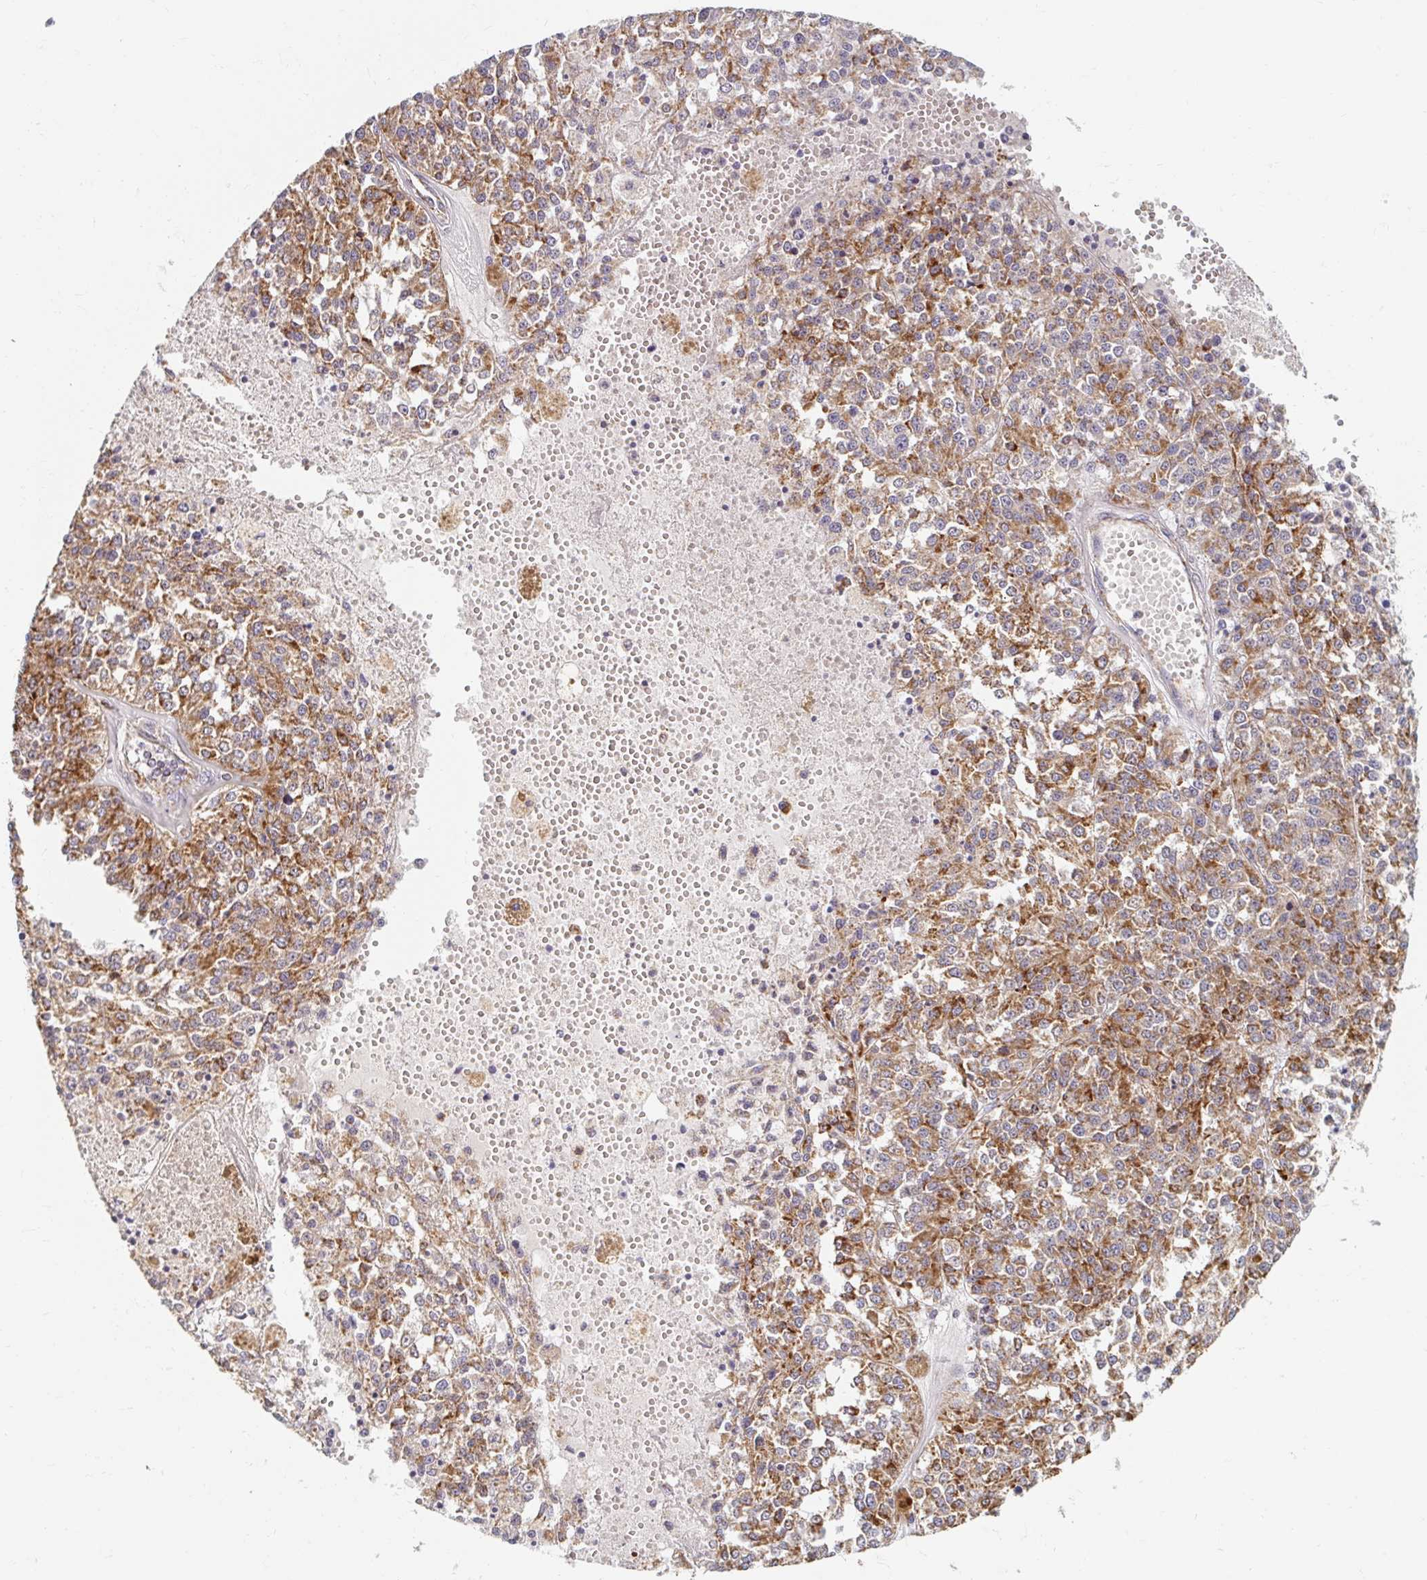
{"staining": {"intensity": "moderate", "quantity": ">75%", "location": "cytoplasmic/membranous"}, "tissue": "melanoma", "cell_type": "Tumor cells", "image_type": "cancer", "snomed": [{"axis": "morphology", "description": "Malignant melanoma, Metastatic site"}, {"axis": "topography", "description": "Lymph node"}], "caption": "Immunohistochemical staining of melanoma shows medium levels of moderate cytoplasmic/membranous protein expression in approximately >75% of tumor cells.", "gene": "MAVS", "patient": {"sex": "female", "age": 64}}